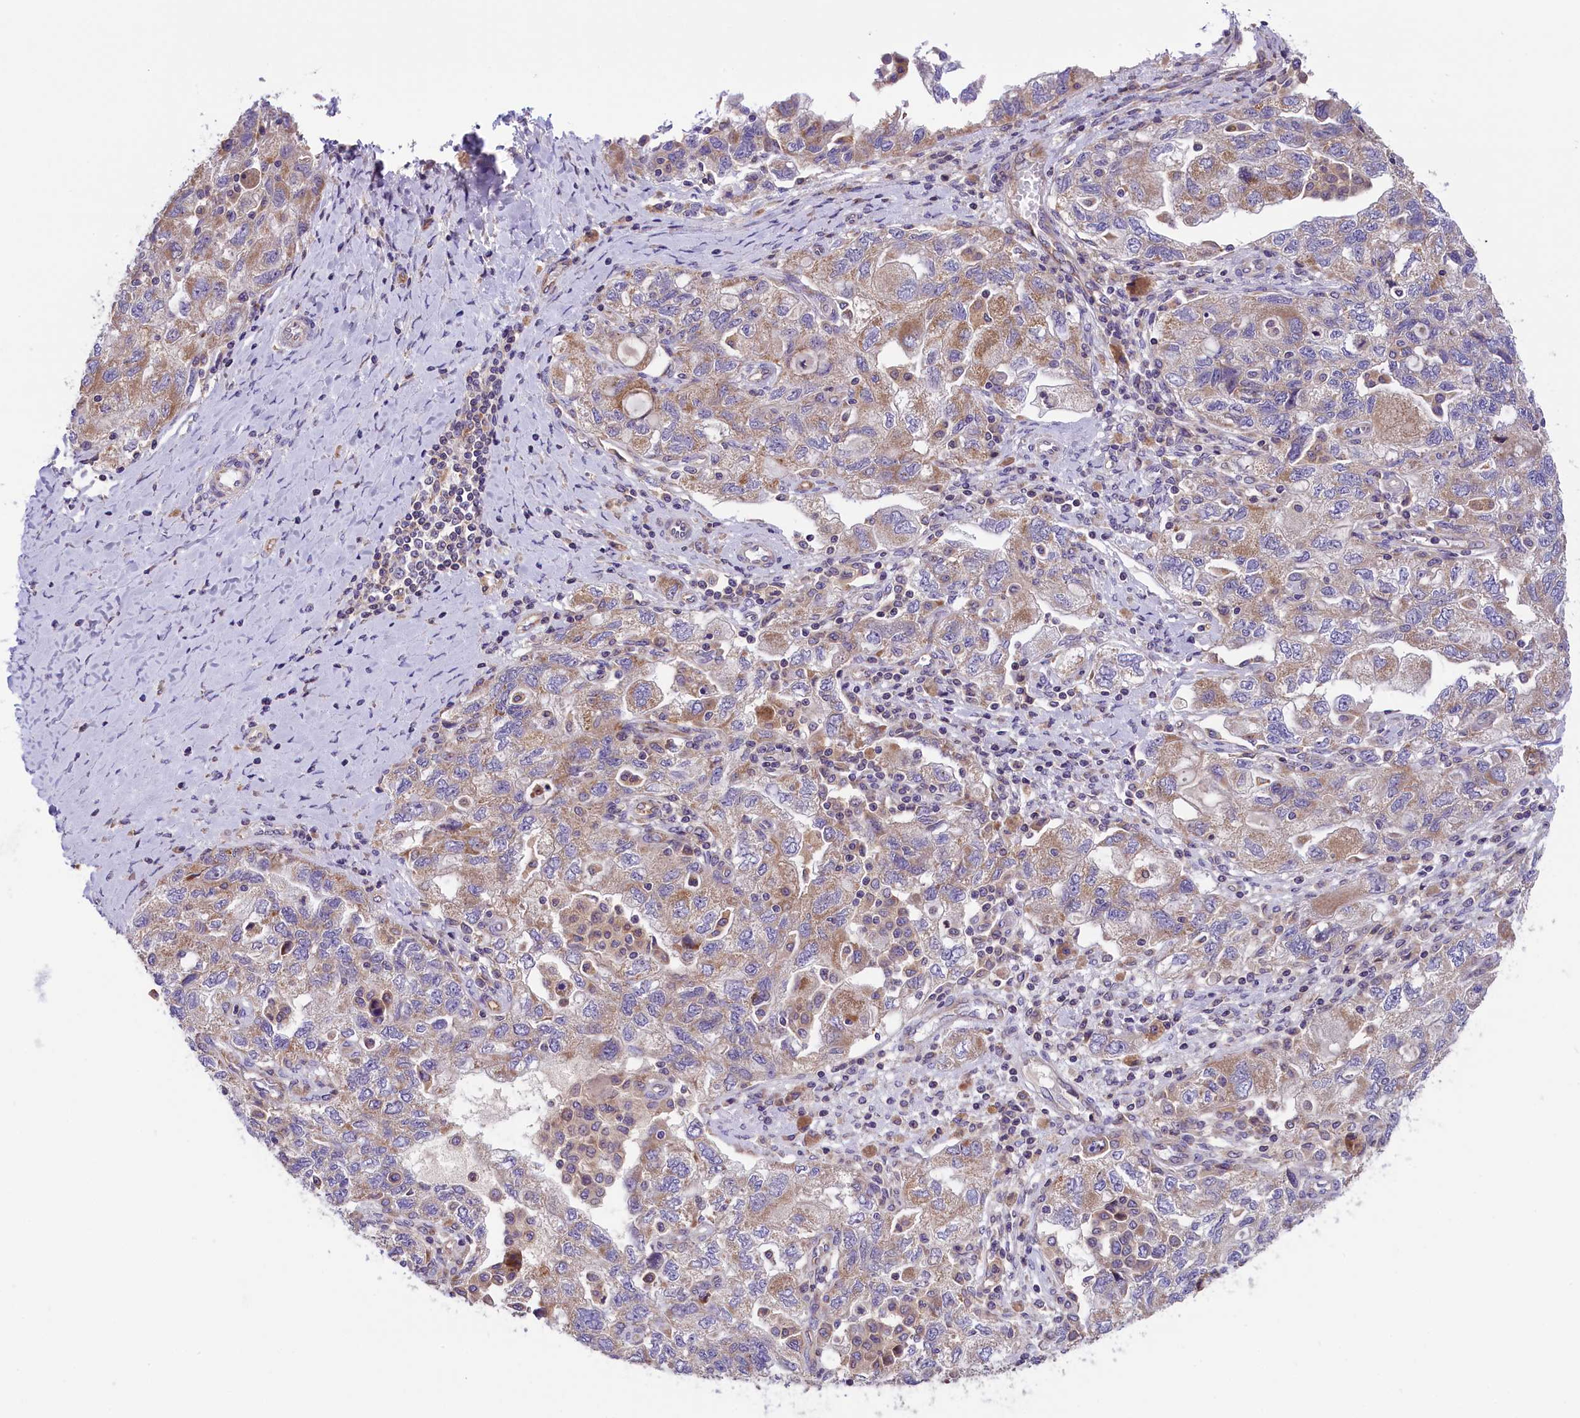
{"staining": {"intensity": "moderate", "quantity": "<25%", "location": "cytoplasmic/membranous"}, "tissue": "ovarian cancer", "cell_type": "Tumor cells", "image_type": "cancer", "snomed": [{"axis": "morphology", "description": "Carcinoma, NOS"}, {"axis": "morphology", "description": "Cystadenocarcinoma, serous, NOS"}, {"axis": "topography", "description": "Ovary"}], "caption": "Carcinoma (ovarian) stained with a protein marker reveals moderate staining in tumor cells.", "gene": "DNAJB9", "patient": {"sex": "female", "age": 69}}